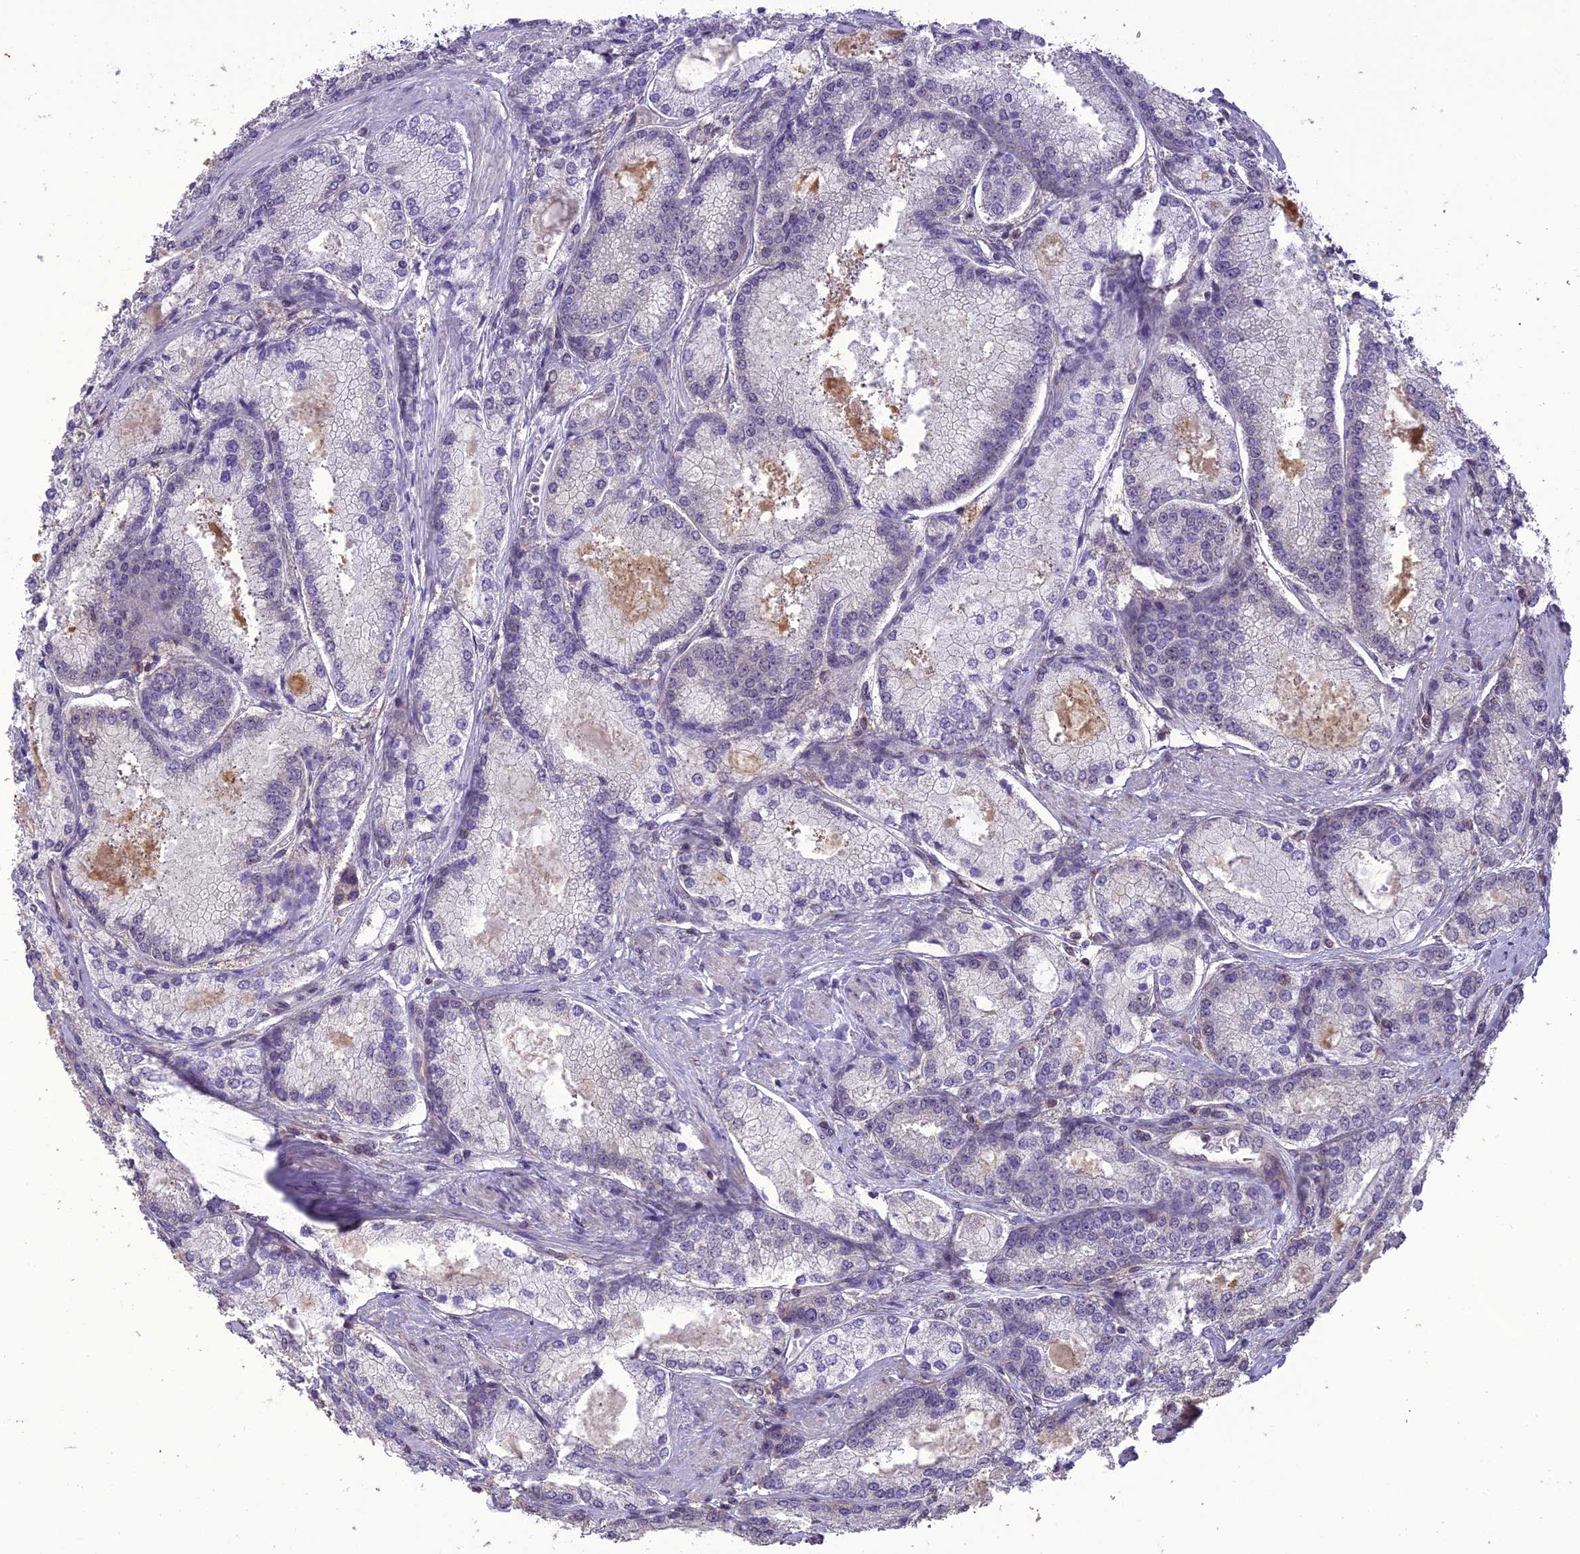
{"staining": {"intensity": "negative", "quantity": "none", "location": "none"}, "tissue": "prostate cancer", "cell_type": "Tumor cells", "image_type": "cancer", "snomed": [{"axis": "morphology", "description": "Adenocarcinoma, Low grade"}, {"axis": "topography", "description": "Prostate"}], "caption": "An image of human prostate cancer is negative for staining in tumor cells.", "gene": "TIGD7", "patient": {"sex": "male", "age": 74}}